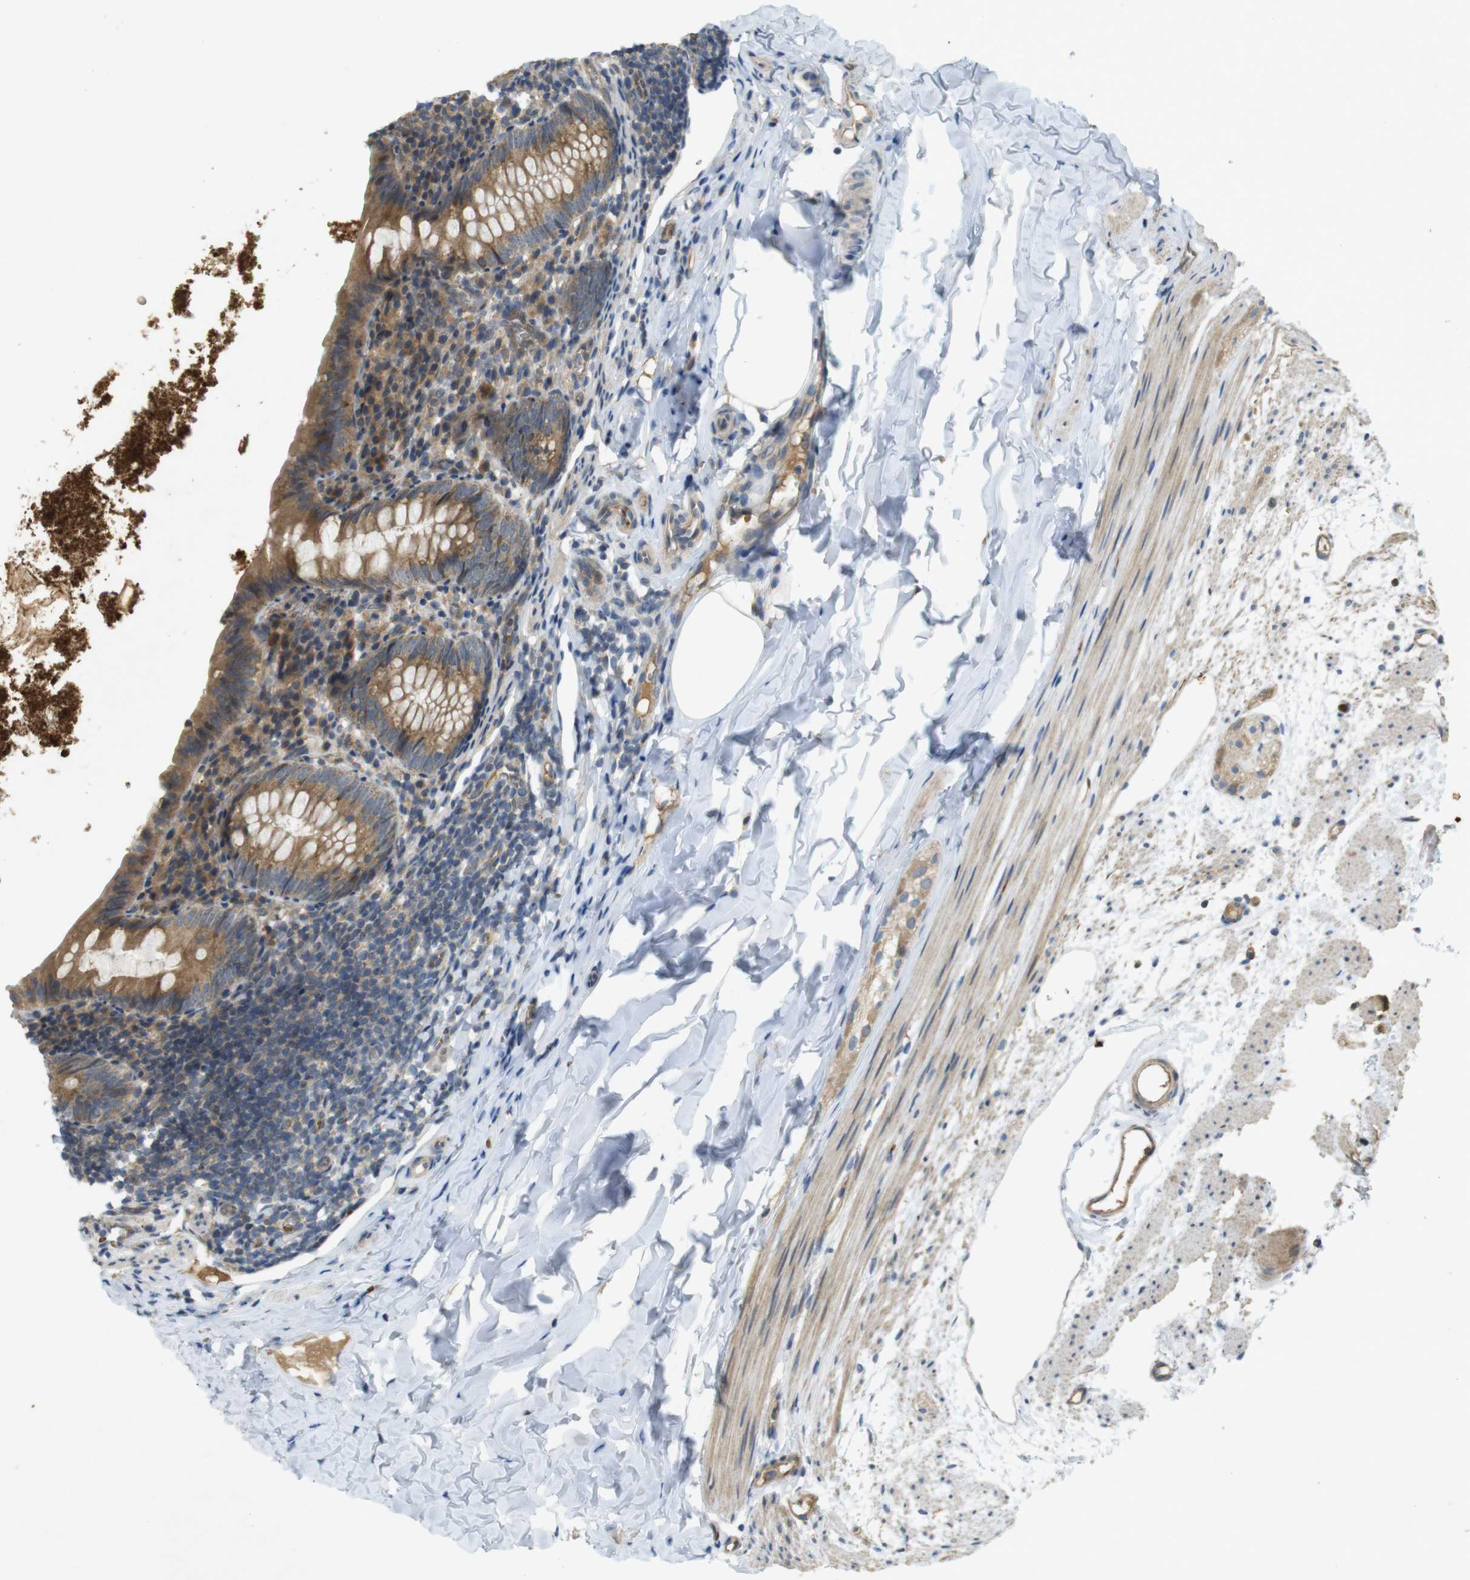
{"staining": {"intensity": "moderate", "quantity": ">75%", "location": "cytoplasmic/membranous"}, "tissue": "appendix", "cell_type": "Glandular cells", "image_type": "normal", "snomed": [{"axis": "morphology", "description": "Normal tissue, NOS"}, {"axis": "topography", "description": "Appendix"}], "caption": "Protein staining of unremarkable appendix displays moderate cytoplasmic/membranous positivity in approximately >75% of glandular cells.", "gene": "CLTC", "patient": {"sex": "female", "age": 10}}